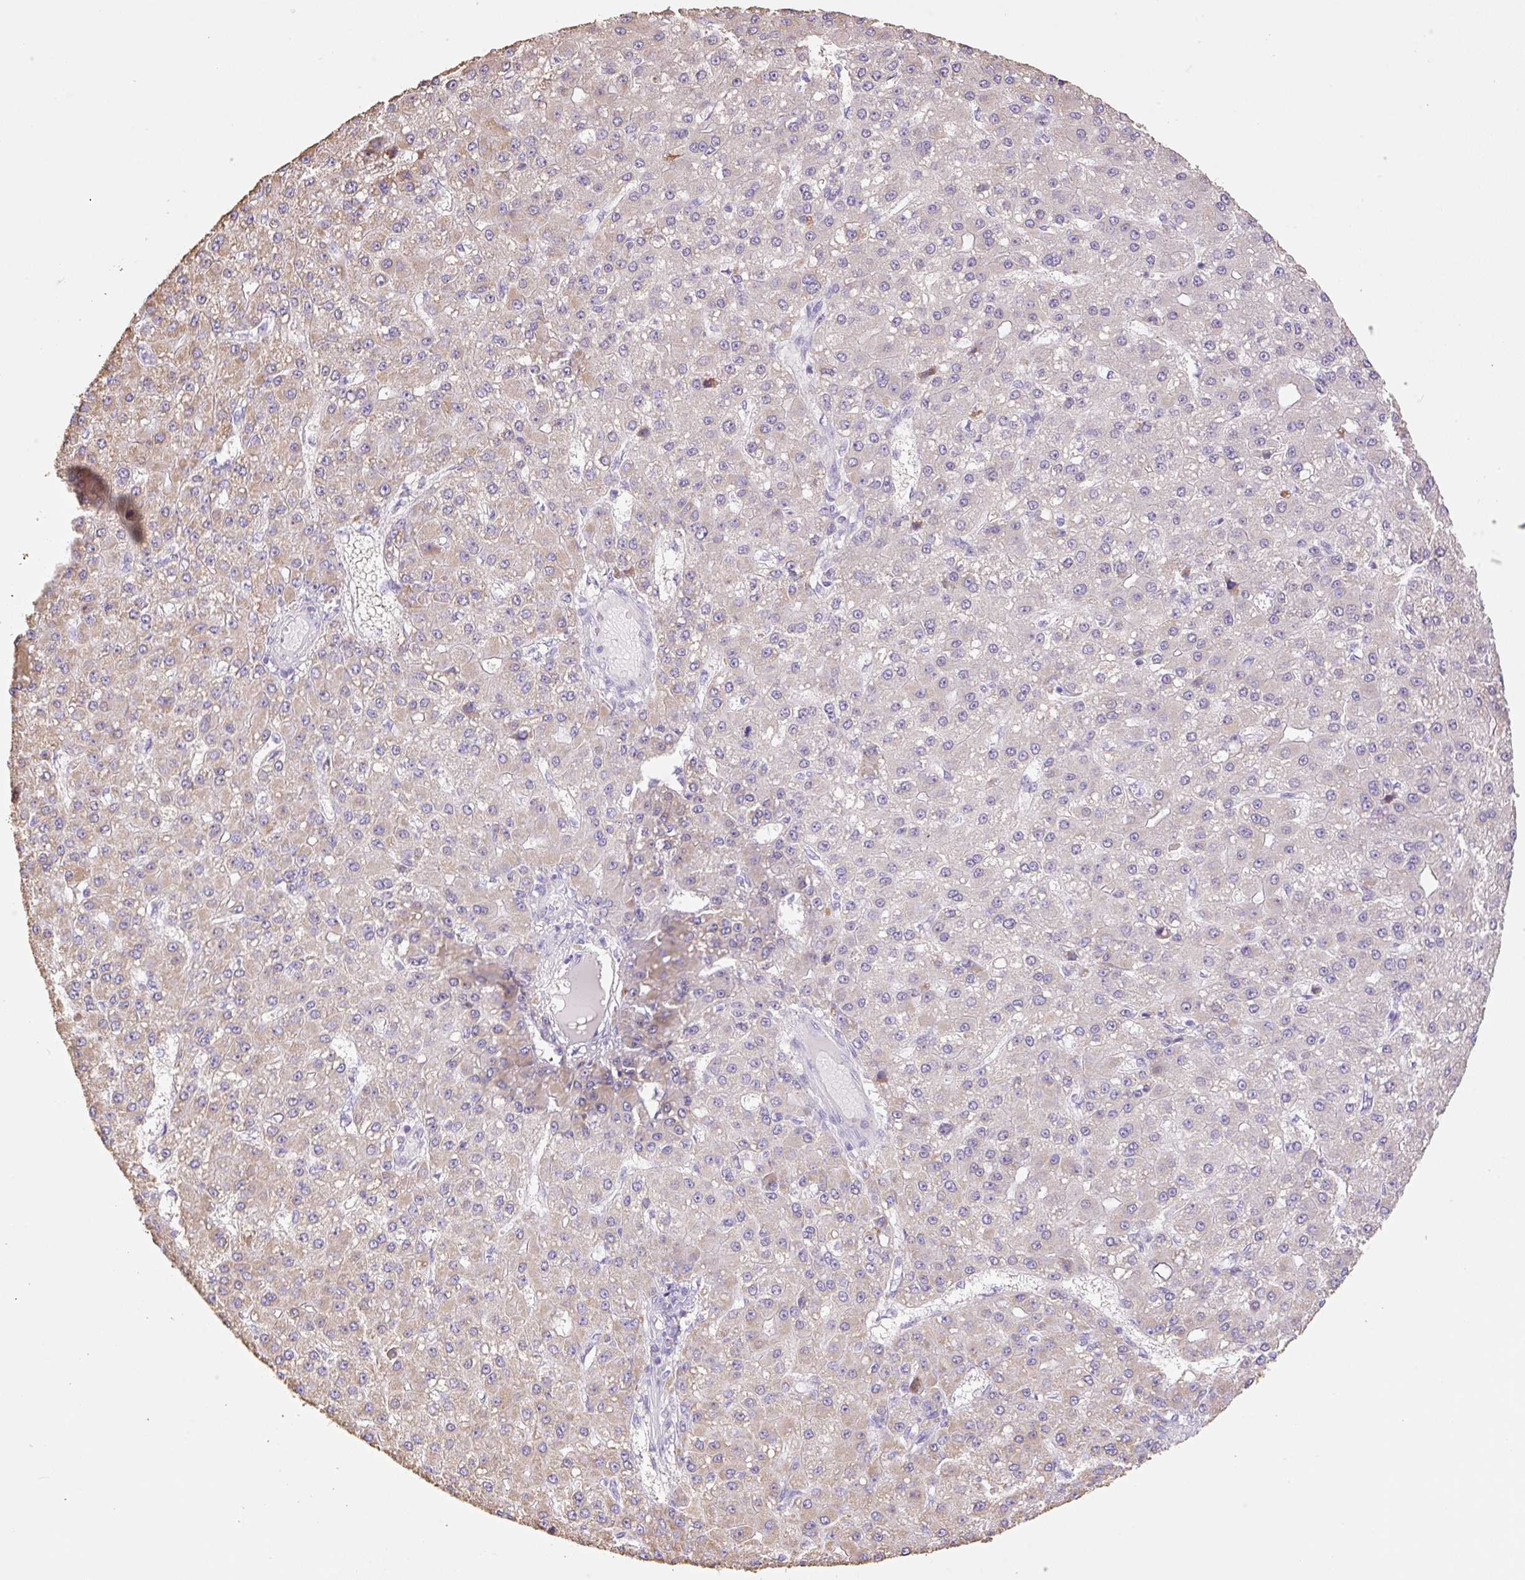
{"staining": {"intensity": "weak", "quantity": "25%-75%", "location": "cytoplasmic/membranous"}, "tissue": "liver cancer", "cell_type": "Tumor cells", "image_type": "cancer", "snomed": [{"axis": "morphology", "description": "Carcinoma, Hepatocellular, NOS"}, {"axis": "topography", "description": "Liver"}], "caption": "Immunohistochemical staining of human liver cancer exhibits low levels of weak cytoplasmic/membranous expression in about 25%-75% of tumor cells.", "gene": "COPZ2", "patient": {"sex": "male", "age": 67}}